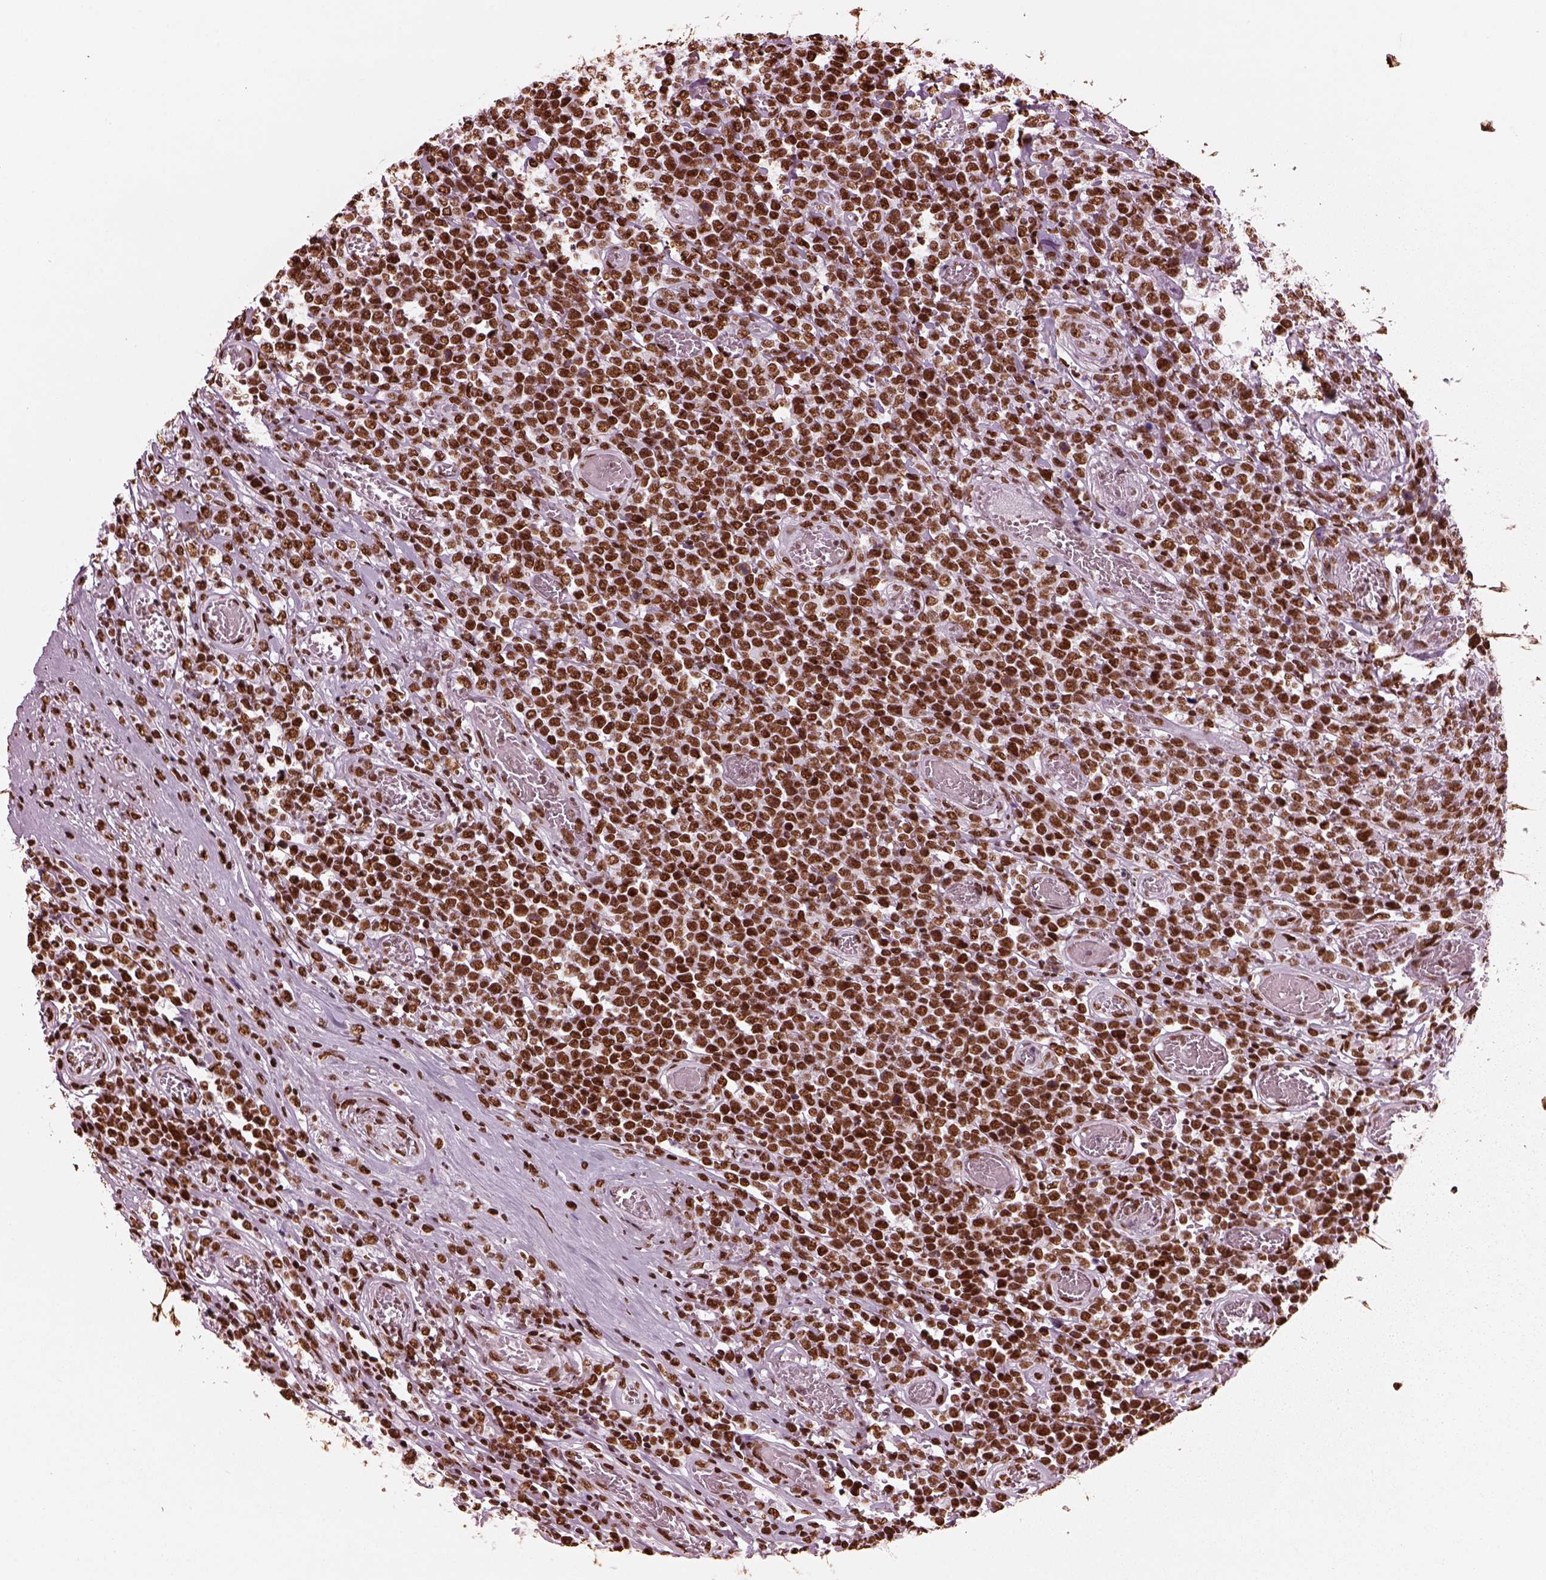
{"staining": {"intensity": "strong", "quantity": ">75%", "location": "nuclear"}, "tissue": "lymphoma", "cell_type": "Tumor cells", "image_type": "cancer", "snomed": [{"axis": "morphology", "description": "Malignant lymphoma, non-Hodgkin's type, High grade"}, {"axis": "topography", "description": "Soft tissue"}], "caption": "Lymphoma was stained to show a protein in brown. There is high levels of strong nuclear positivity in approximately >75% of tumor cells. Immunohistochemistry (ihc) stains the protein of interest in brown and the nuclei are stained blue.", "gene": "CBFA2T3", "patient": {"sex": "female", "age": 56}}